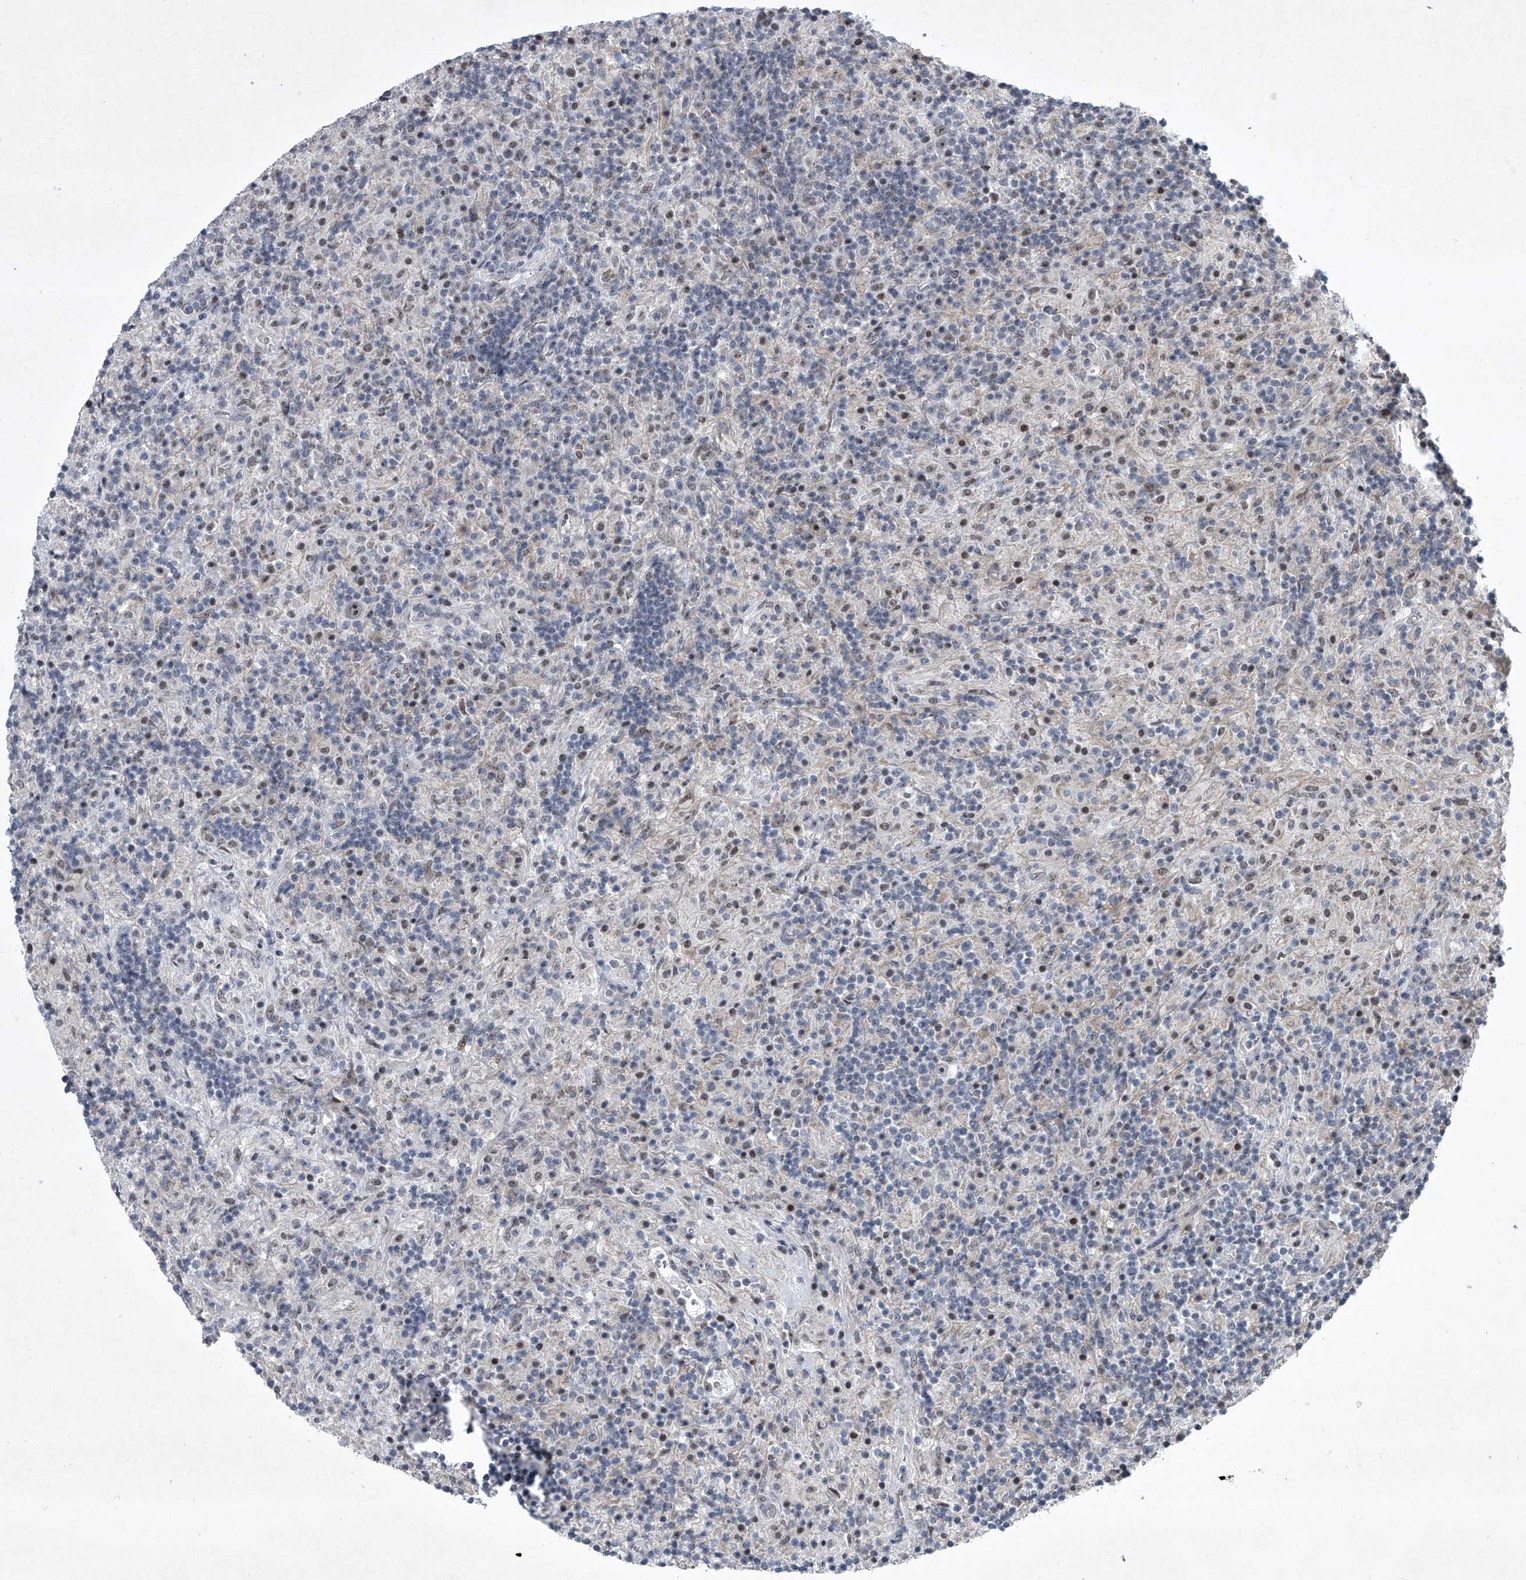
{"staining": {"intensity": "weak", "quantity": "<25%", "location": "nuclear"}, "tissue": "lymphoma", "cell_type": "Tumor cells", "image_type": "cancer", "snomed": [{"axis": "morphology", "description": "Hodgkin's disease, NOS"}, {"axis": "topography", "description": "Lymph node"}], "caption": "Tumor cells show no significant protein expression in lymphoma.", "gene": "MLLT1", "patient": {"sex": "male", "age": 70}}